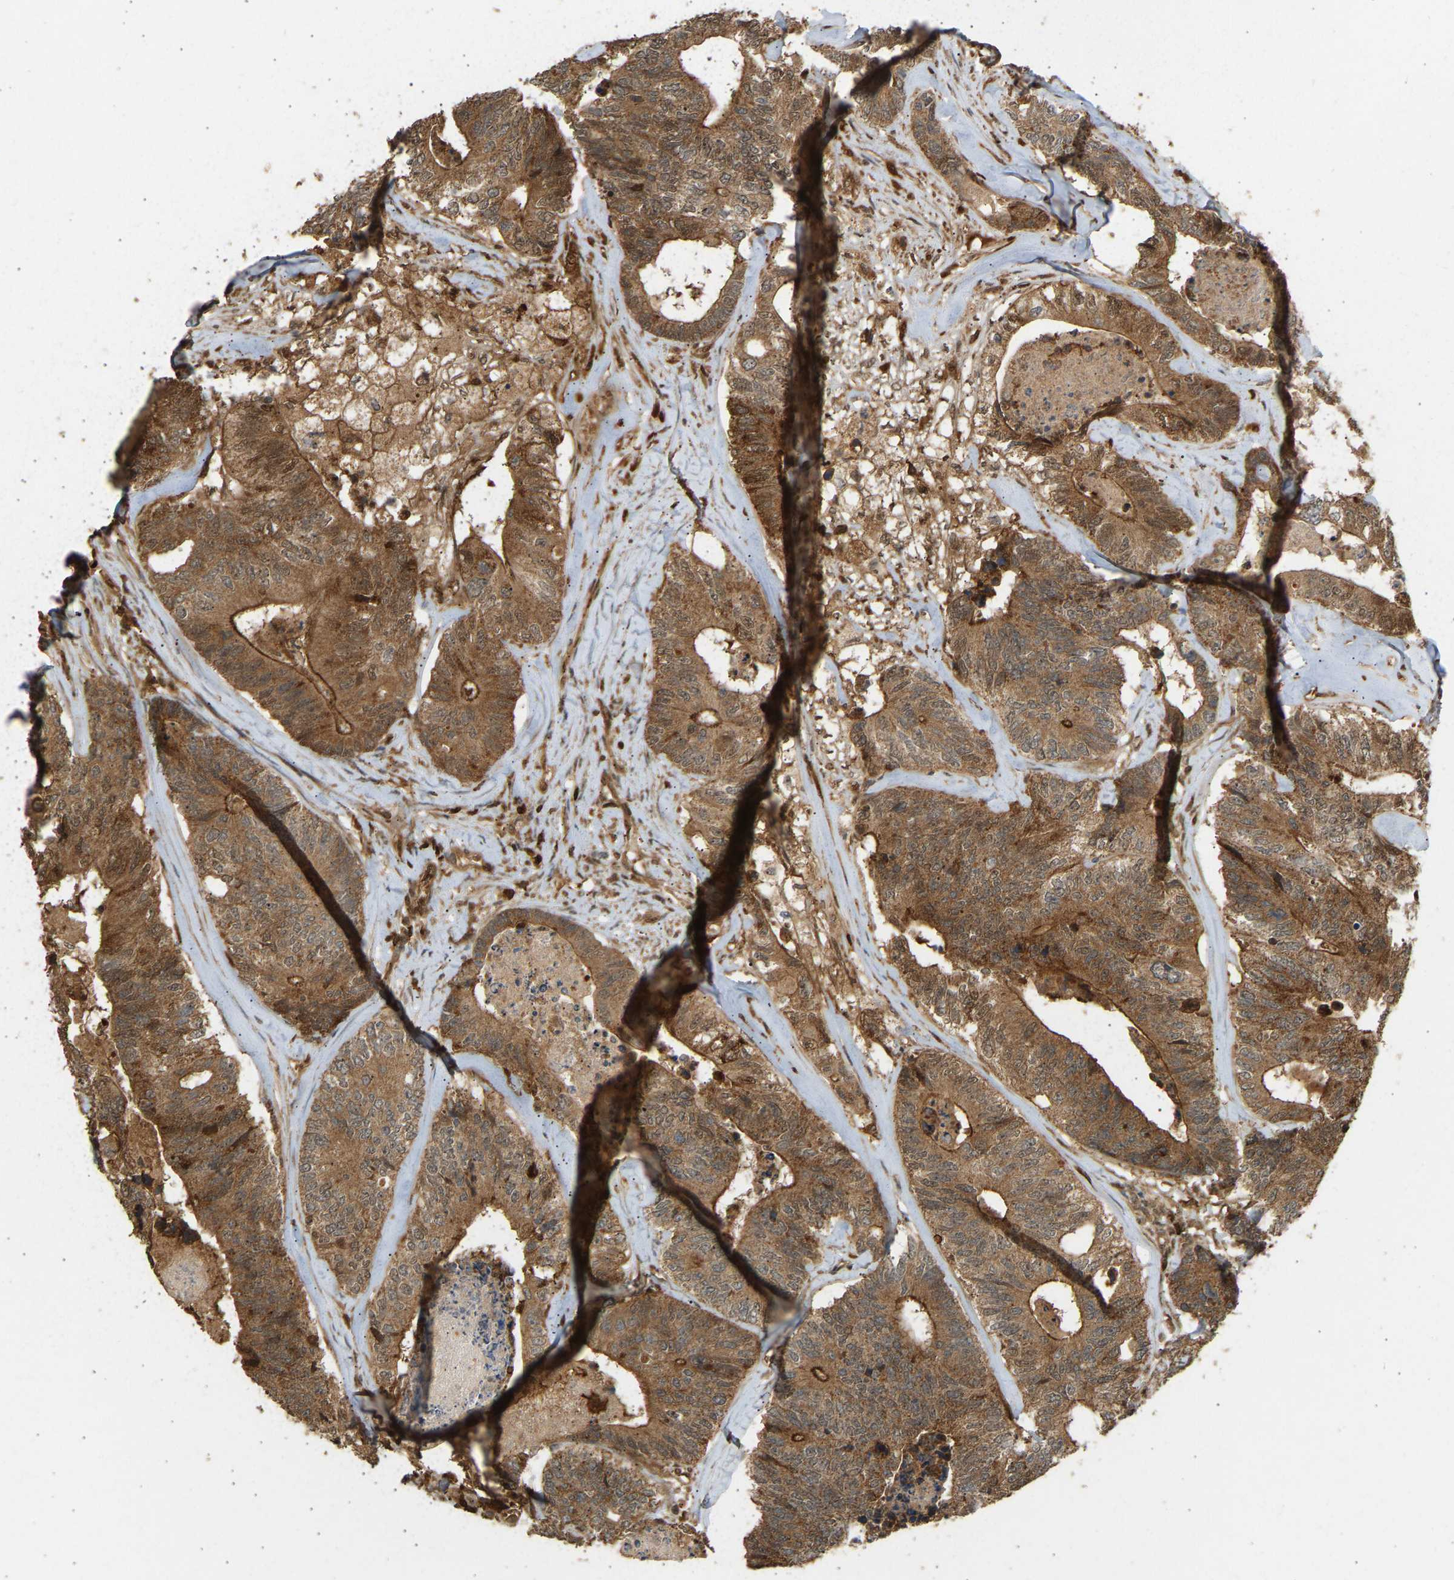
{"staining": {"intensity": "moderate", "quantity": ">75%", "location": "cytoplasmic/membranous"}, "tissue": "colorectal cancer", "cell_type": "Tumor cells", "image_type": "cancer", "snomed": [{"axis": "morphology", "description": "Adenocarcinoma, NOS"}, {"axis": "topography", "description": "Colon"}], "caption": "Protein expression analysis of adenocarcinoma (colorectal) exhibits moderate cytoplasmic/membranous expression in approximately >75% of tumor cells.", "gene": "GOPC", "patient": {"sex": "female", "age": 67}}